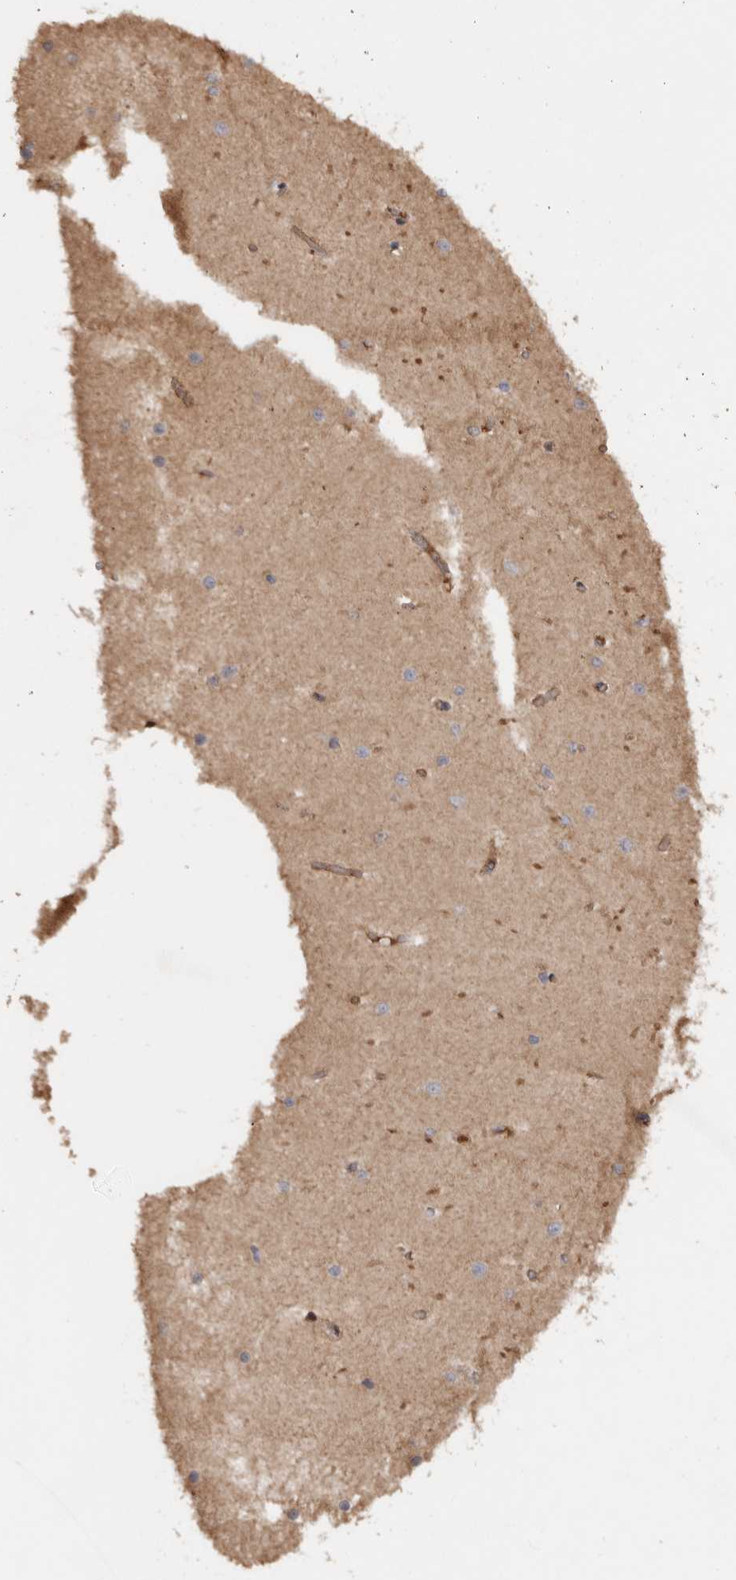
{"staining": {"intensity": "weak", "quantity": "<25%", "location": "cytoplasmic/membranous"}, "tissue": "cerebellum", "cell_type": "Cells in granular layer", "image_type": "normal", "snomed": [{"axis": "morphology", "description": "Normal tissue, NOS"}, {"axis": "topography", "description": "Cerebellum"}], "caption": "A photomicrograph of cerebellum stained for a protein displays no brown staining in cells in granular layer.", "gene": "VN1R4", "patient": {"sex": "male", "age": 37}}